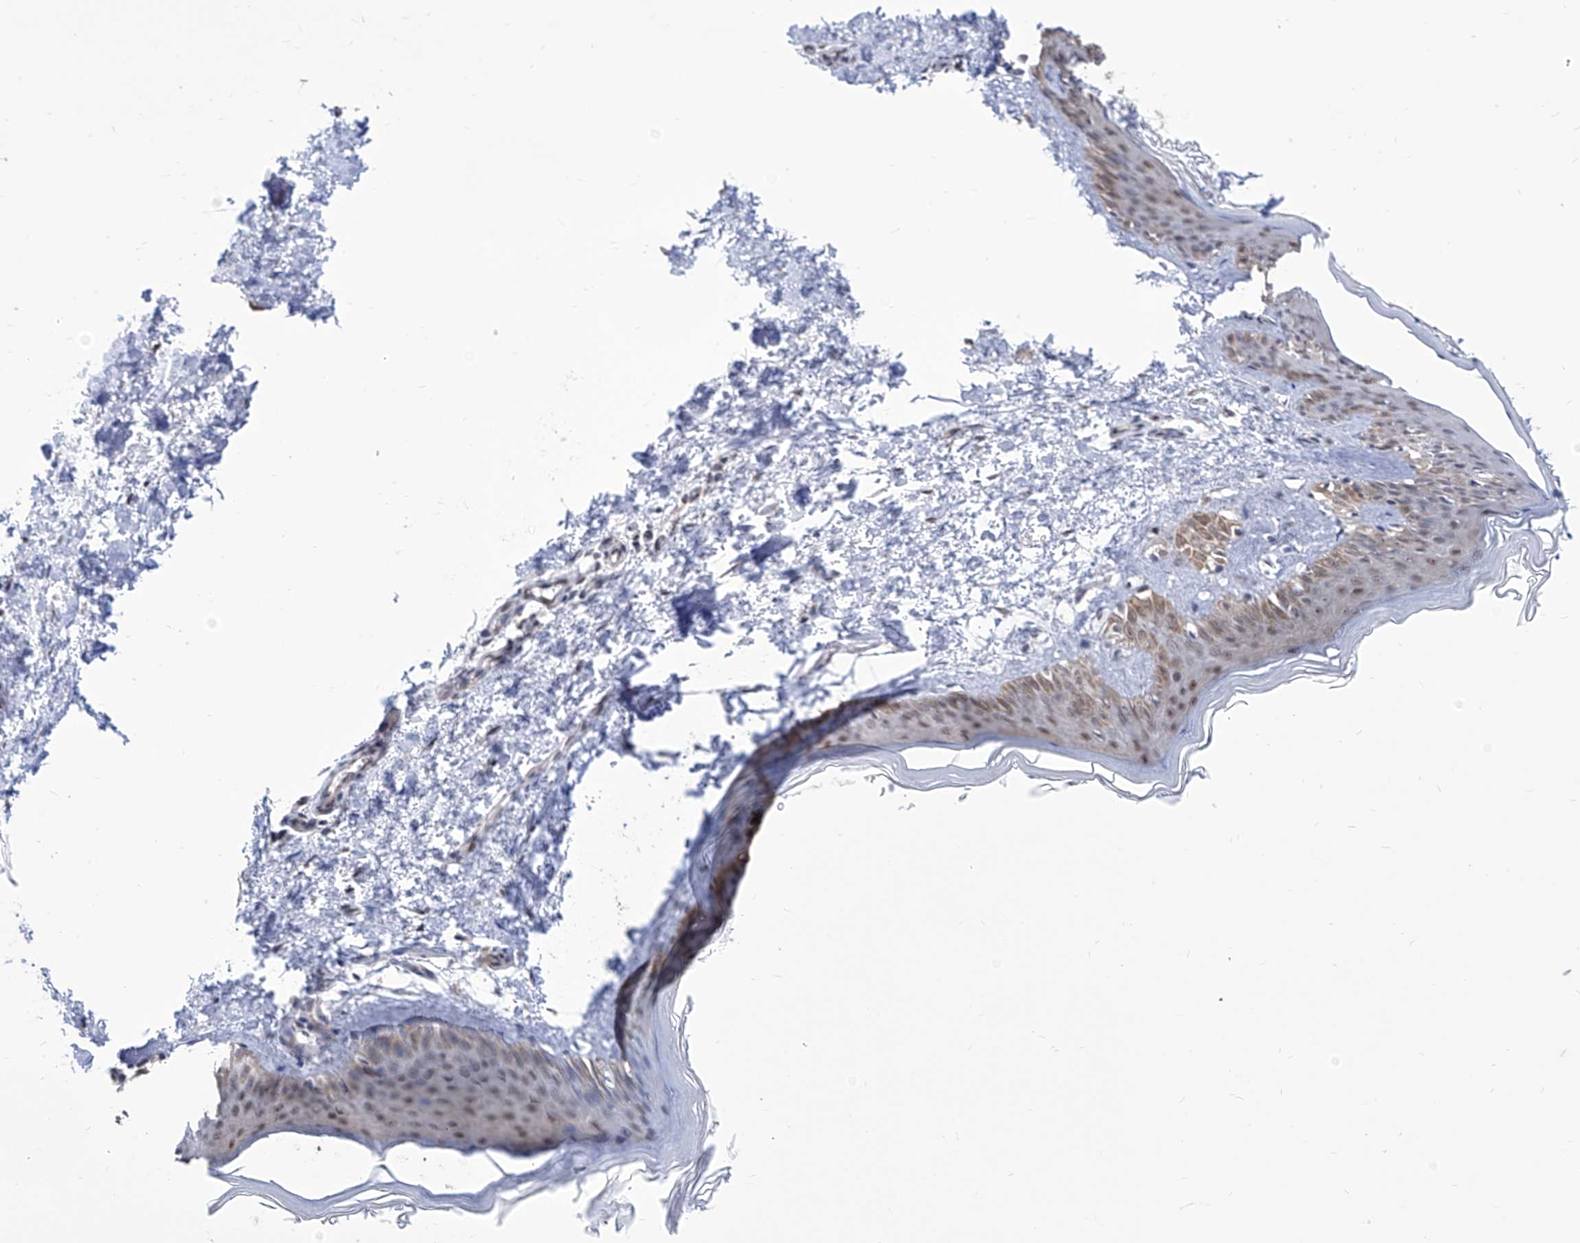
{"staining": {"intensity": "negative", "quantity": "none", "location": "none"}, "tissue": "skin", "cell_type": "Fibroblasts", "image_type": "normal", "snomed": [{"axis": "morphology", "description": "Normal tissue, NOS"}, {"axis": "topography", "description": "Skin"}], "caption": "A high-resolution histopathology image shows immunohistochemistry (IHC) staining of unremarkable skin, which displays no significant expression in fibroblasts.", "gene": "SART1", "patient": {"sex": "female", "age": 27}}